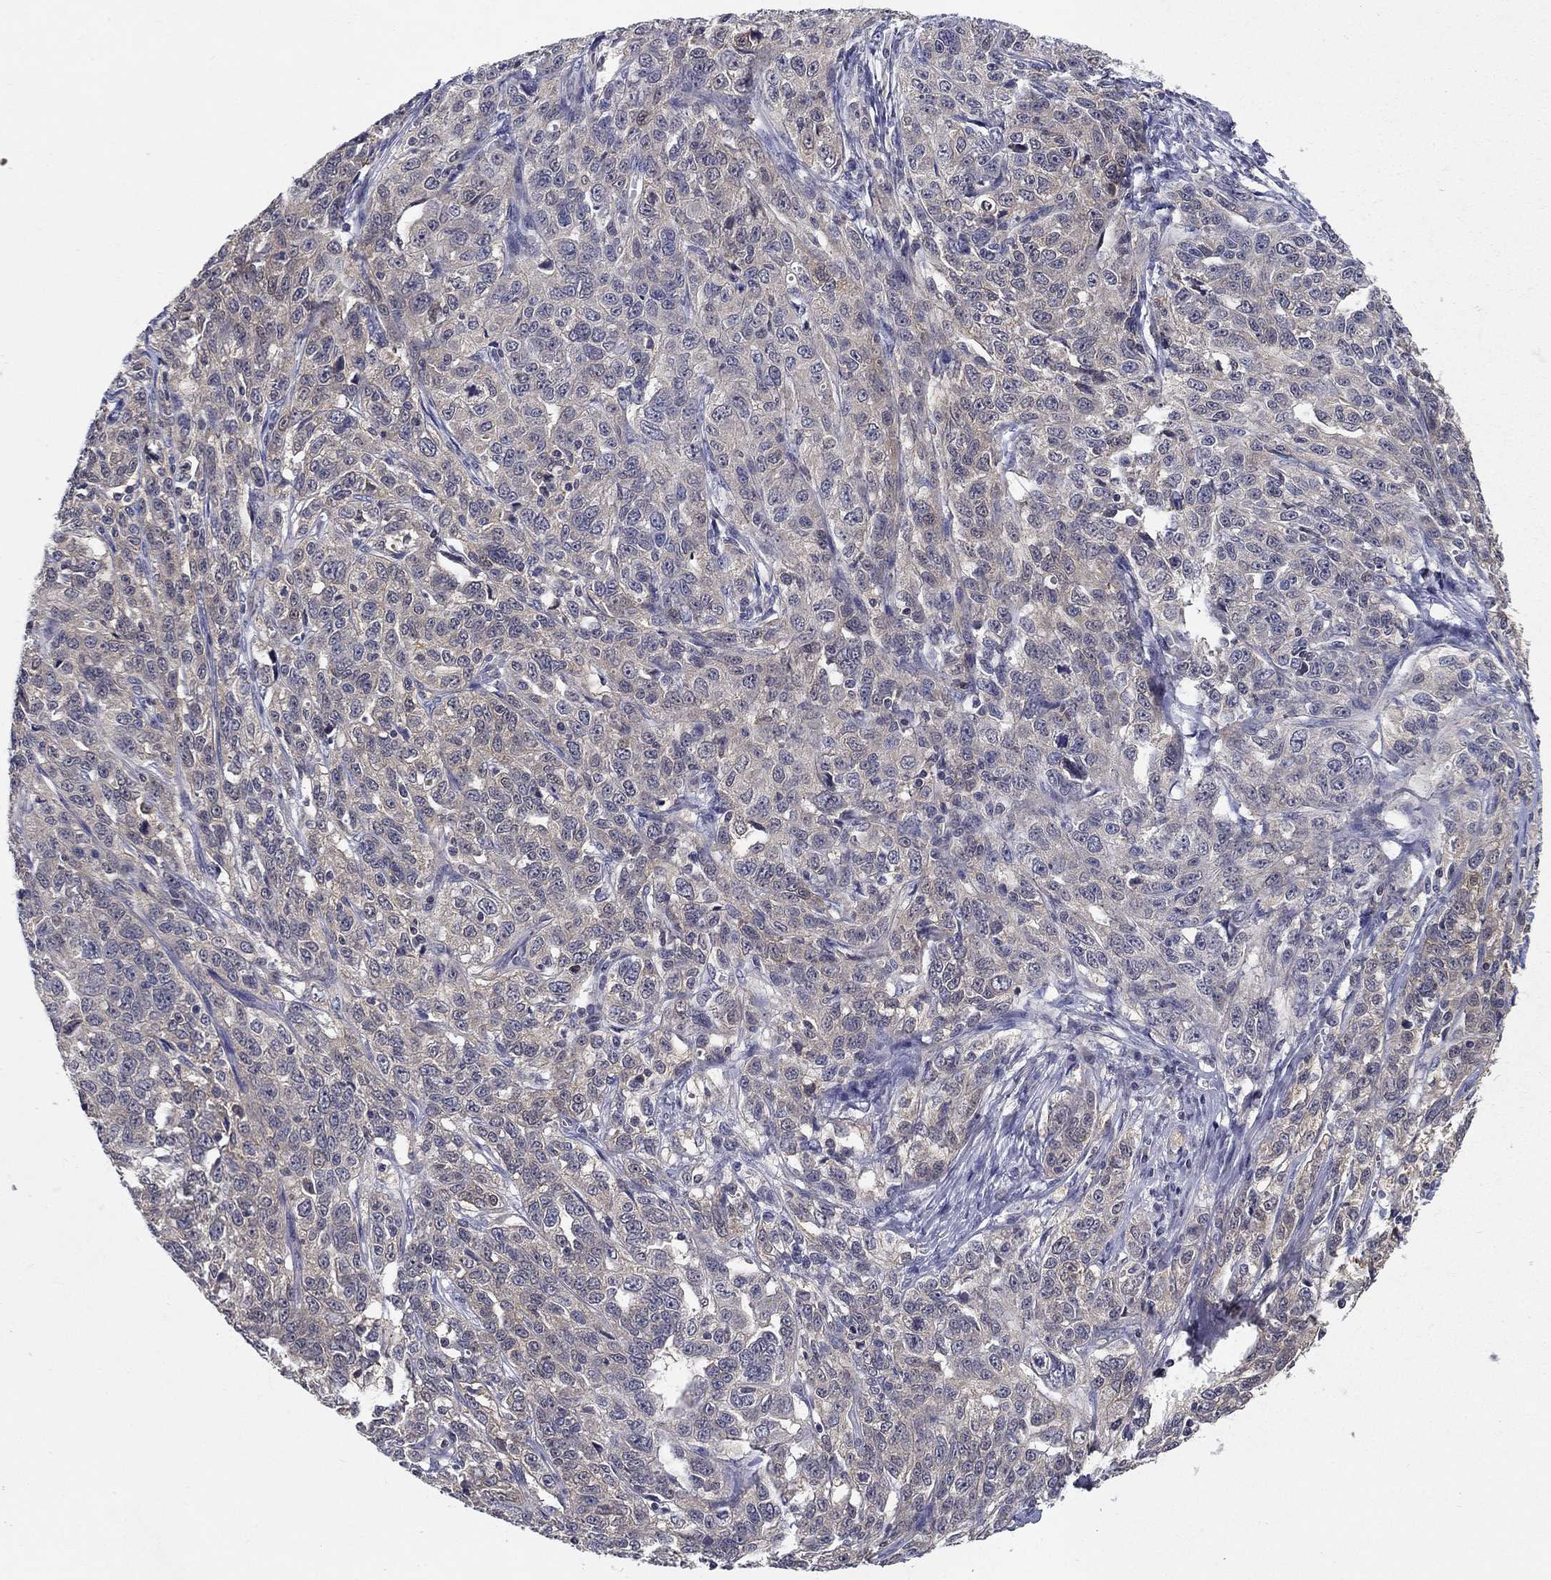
{"staining": {"intensity": "negative", "quantity": "none", "location": "none"}, "tissue": "ovarian cancer", "cell_type": "Tumor cells", "image_type": "cancer", "snomed": [{"axis": "morphology", "description": "Cystadenocarcinoma, serous, NOS"}, {"axis": "topography", "description": "Ovary"}], "caption": "The histopathology image reveals no staining of tumor cells in ovarian serous cystadenocarcinoma.", "gene": "GLTP", "patient": {"sex": "female", "age": 71}}